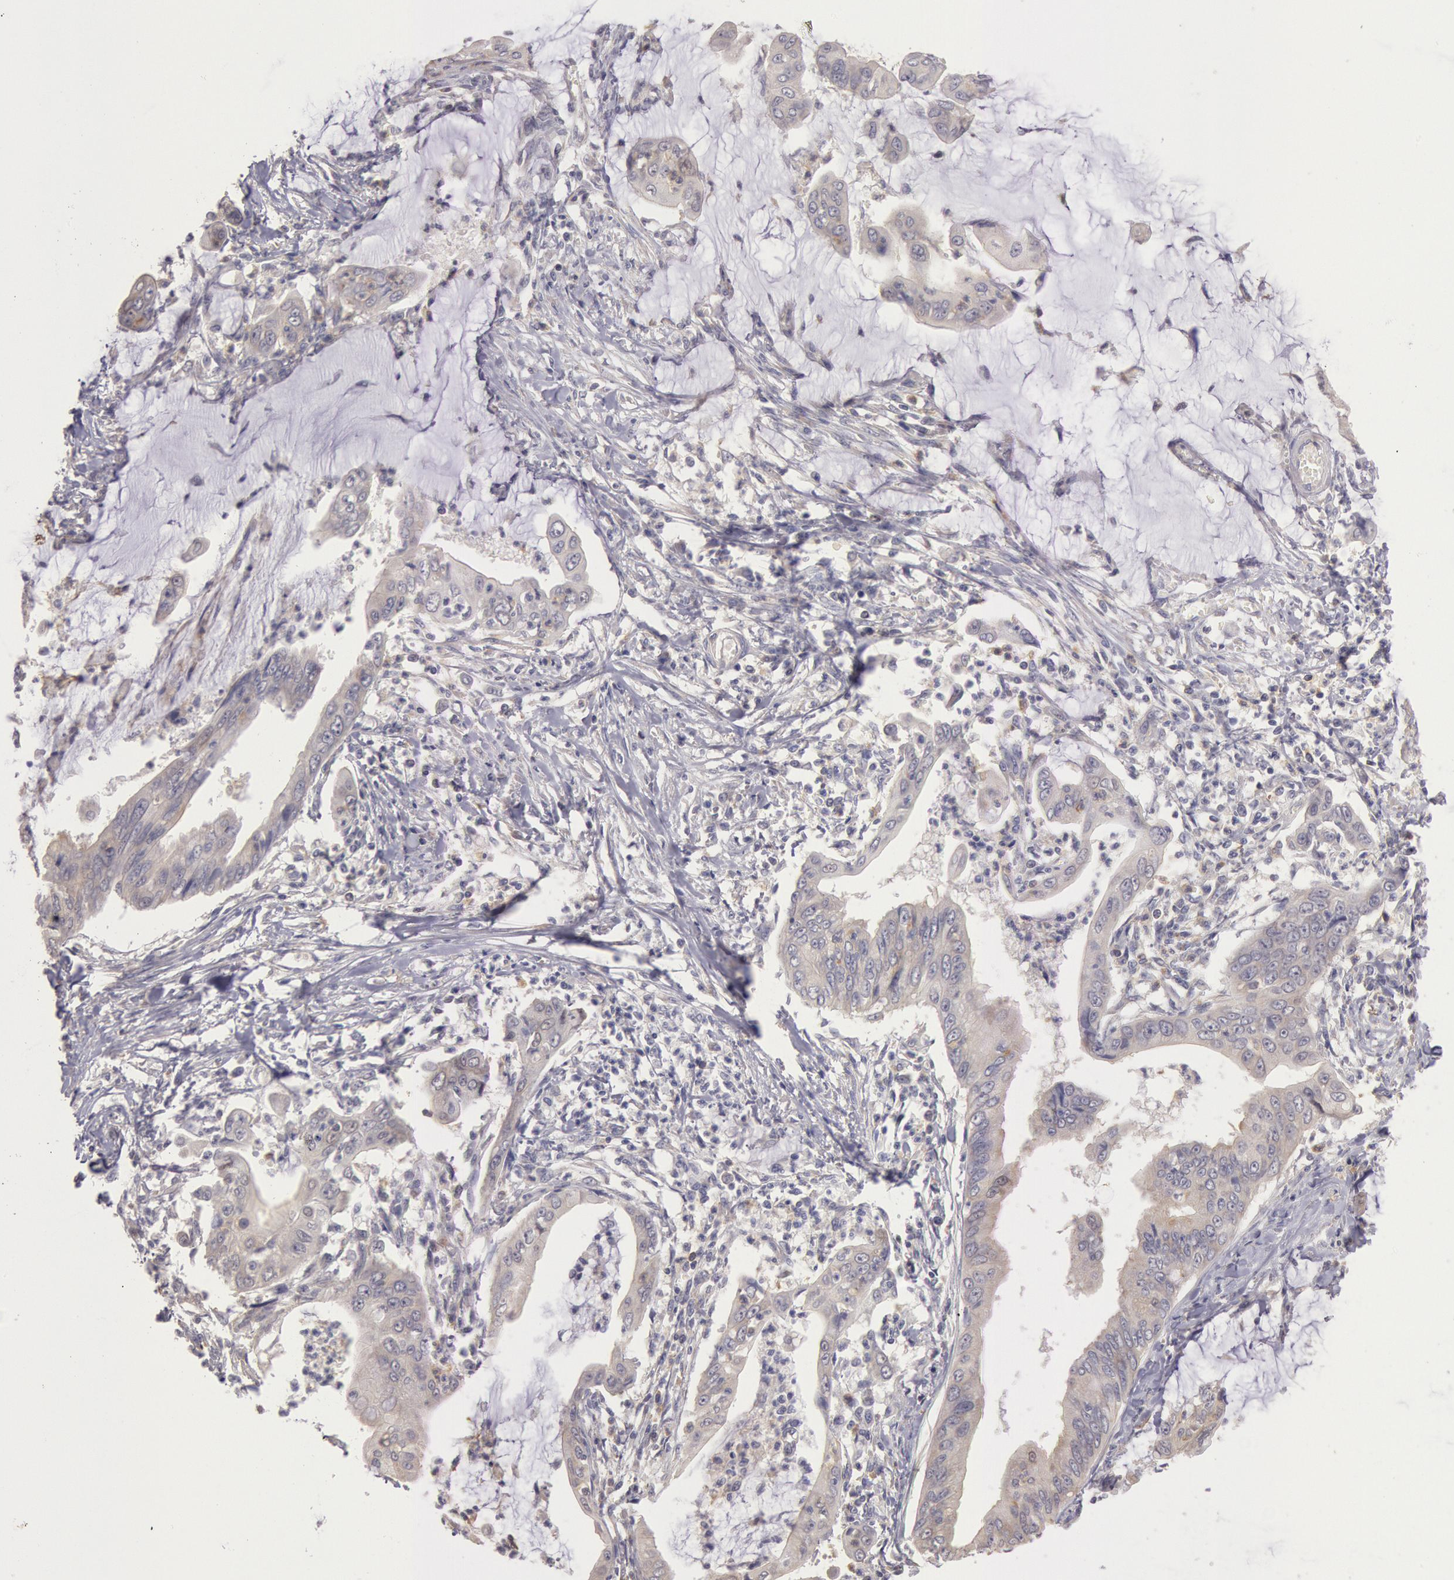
{"staining": {"intensity": "weak", "quantity": ">75%", "location": "cytoplasmic/membranous"}, "tissue": "stomach cancer", "cell_type": "Tumor cells", "image_type": "cancer", "snomed": [{"axis": "morphology", "description": "Adenocarcinoma, NOS"}, {"axis": "topography", "description": "Stomach, upper"}], "caption": "A micrograph of human stomach cancer stained for a protein shows weak cytoplasmic/membranous brown staining in tumor cells.", "gene": "NMT2", "patient": {"sex": "male", "age": 80}}